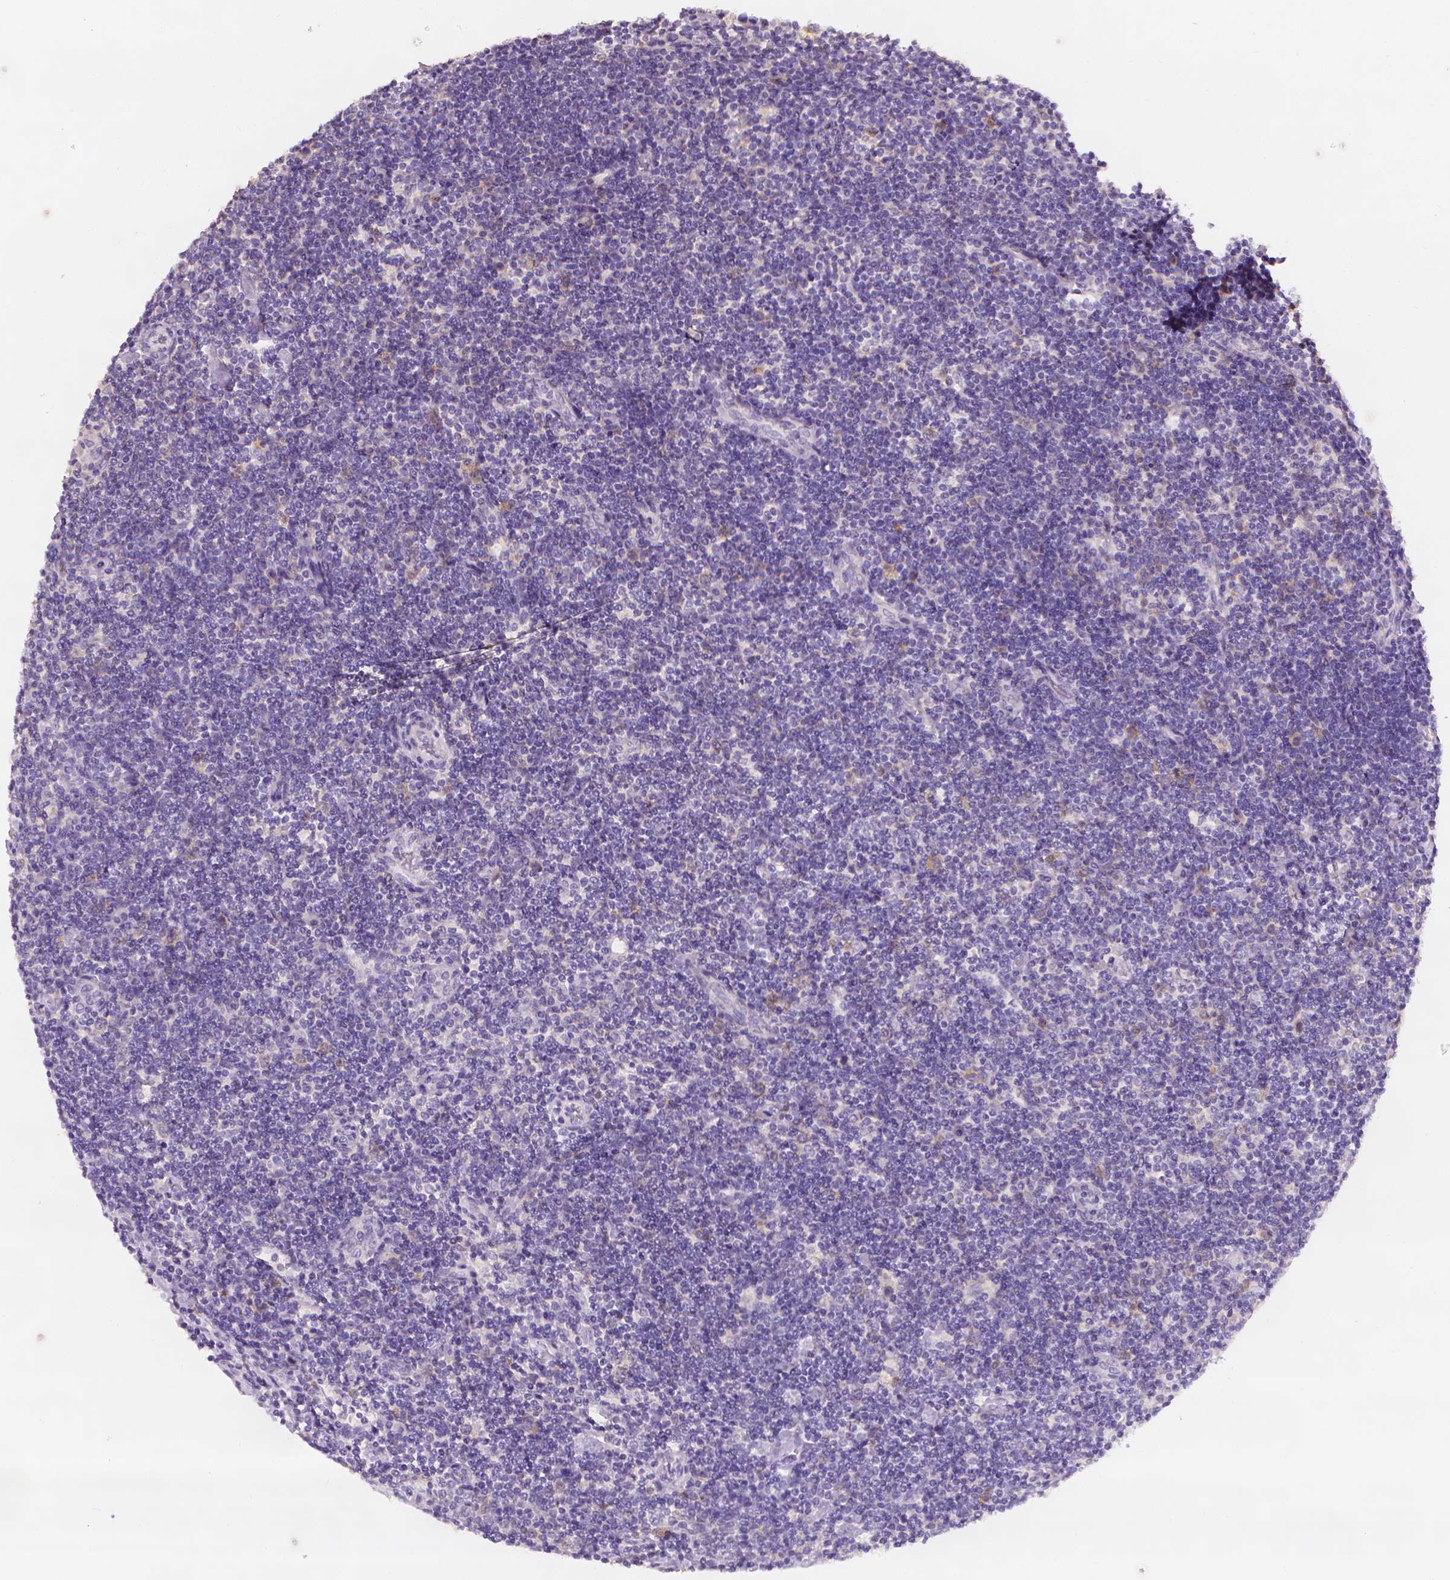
{"staining": {"intensity": "negative", "quantity": "none", "location": "none"}, "tissue": "lymphoma", "cell_type": "Tumor cells", "image_type": "cancer", "snomed": [{"axis": "morphology", "description": "Hodgkin's disease, NOS"}, {"axis": "topography", "description": "Lymph node"}], "caption": "A histopathology image of lymphoma stained for a protein shows no brown staining in tumor cells. (DAB (3,3'-diaminobenzidine) IHC, high magnification).", "gene": "FASN", "patient": {"sex": "male", "age": 40}}